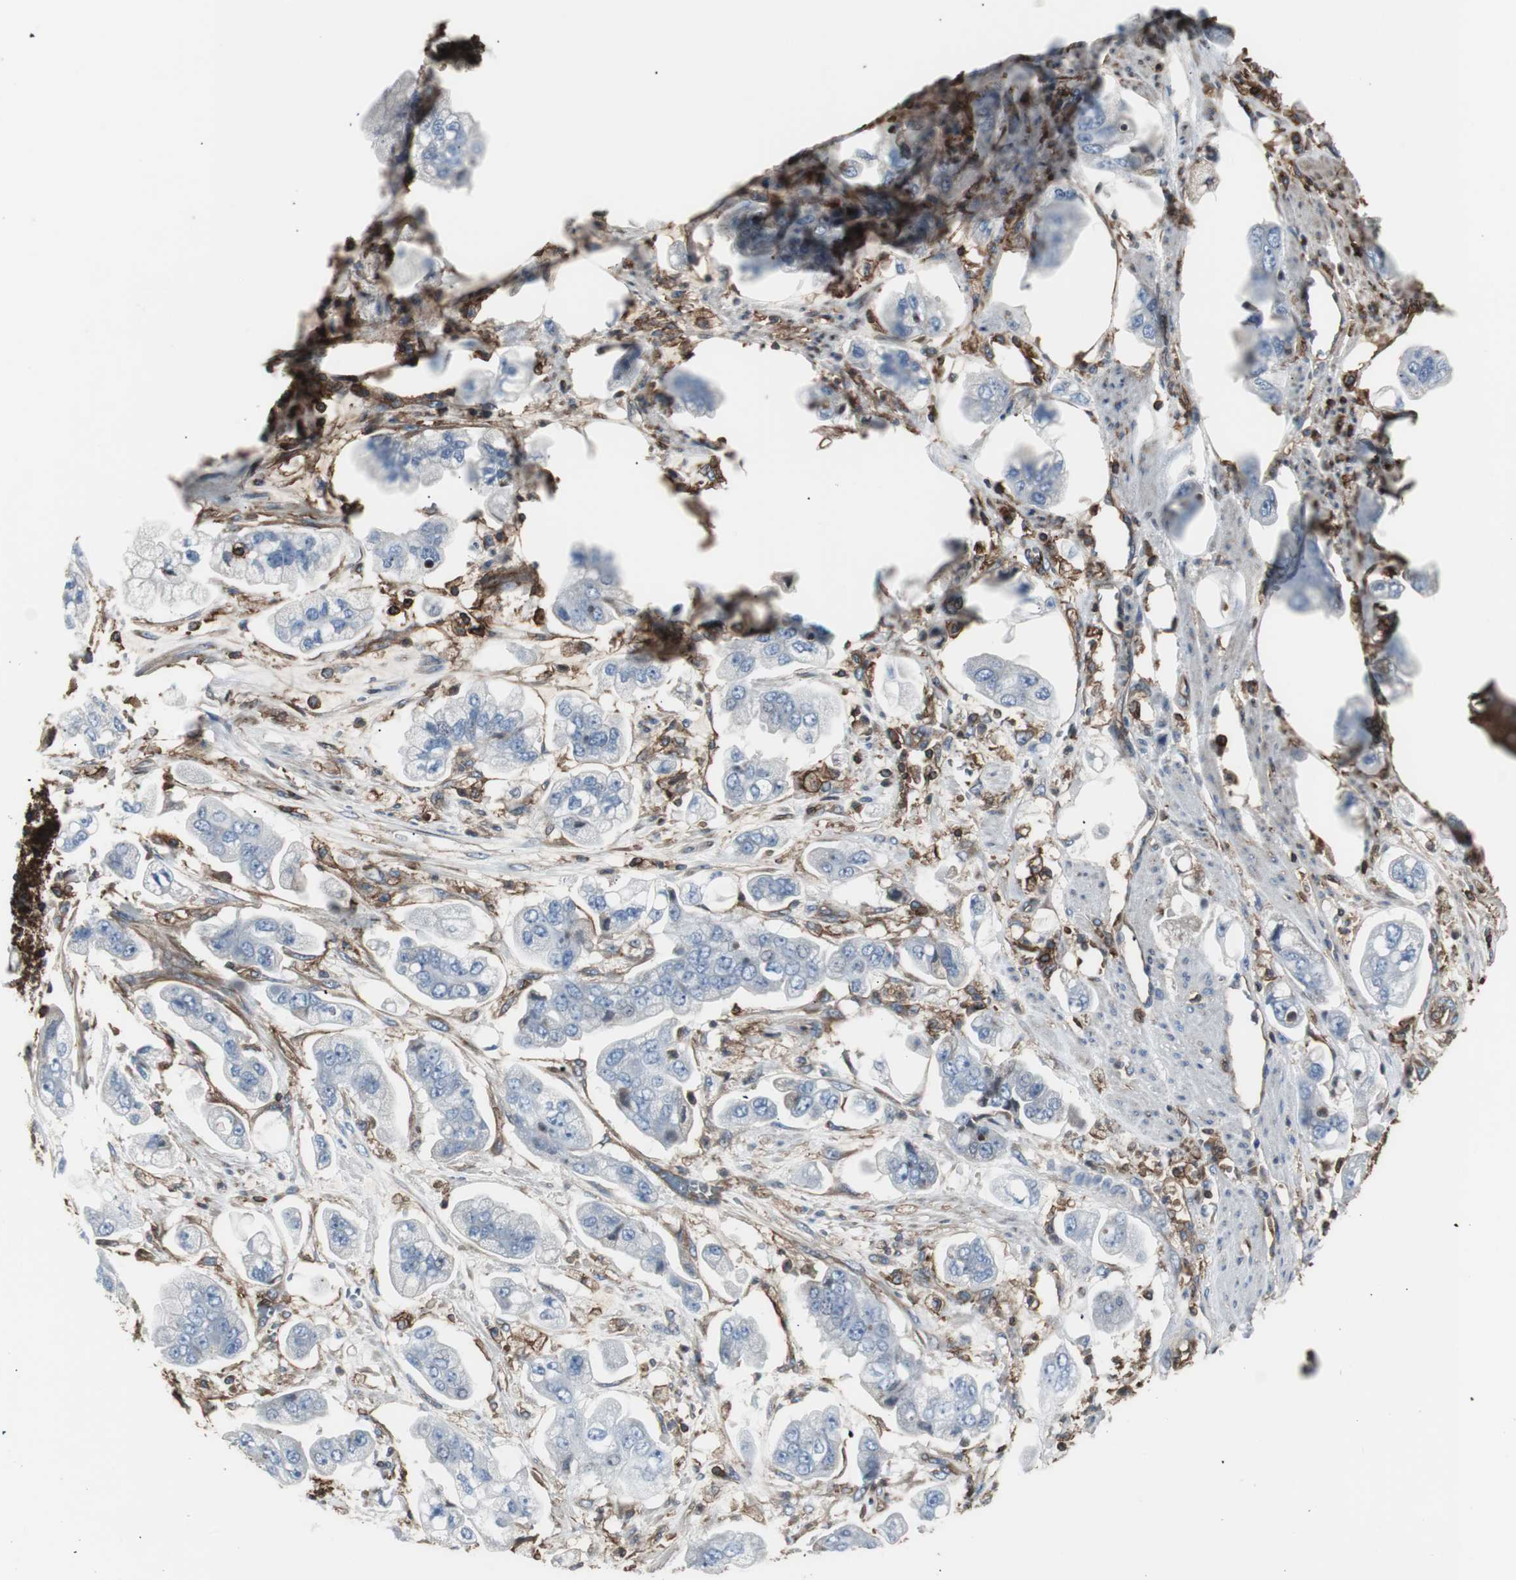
{"staining": {"intensity": "negative", "quantity": "none", "location": "none"}, "tissue": "stomach cancer", "cell_type": "Tumor cells", "image_type": "cancer", "snomed": [{"axis": "morphology", "description": "Adenocarcinoma, NOS"}, {"axis": "topography", "description": "Stomach"}], "caption": "Tumor cells are negative for protein expression in human stomach adenocarcinoma.", "gene": "B2M", "patient": {"sex": "male", "age": 62}}